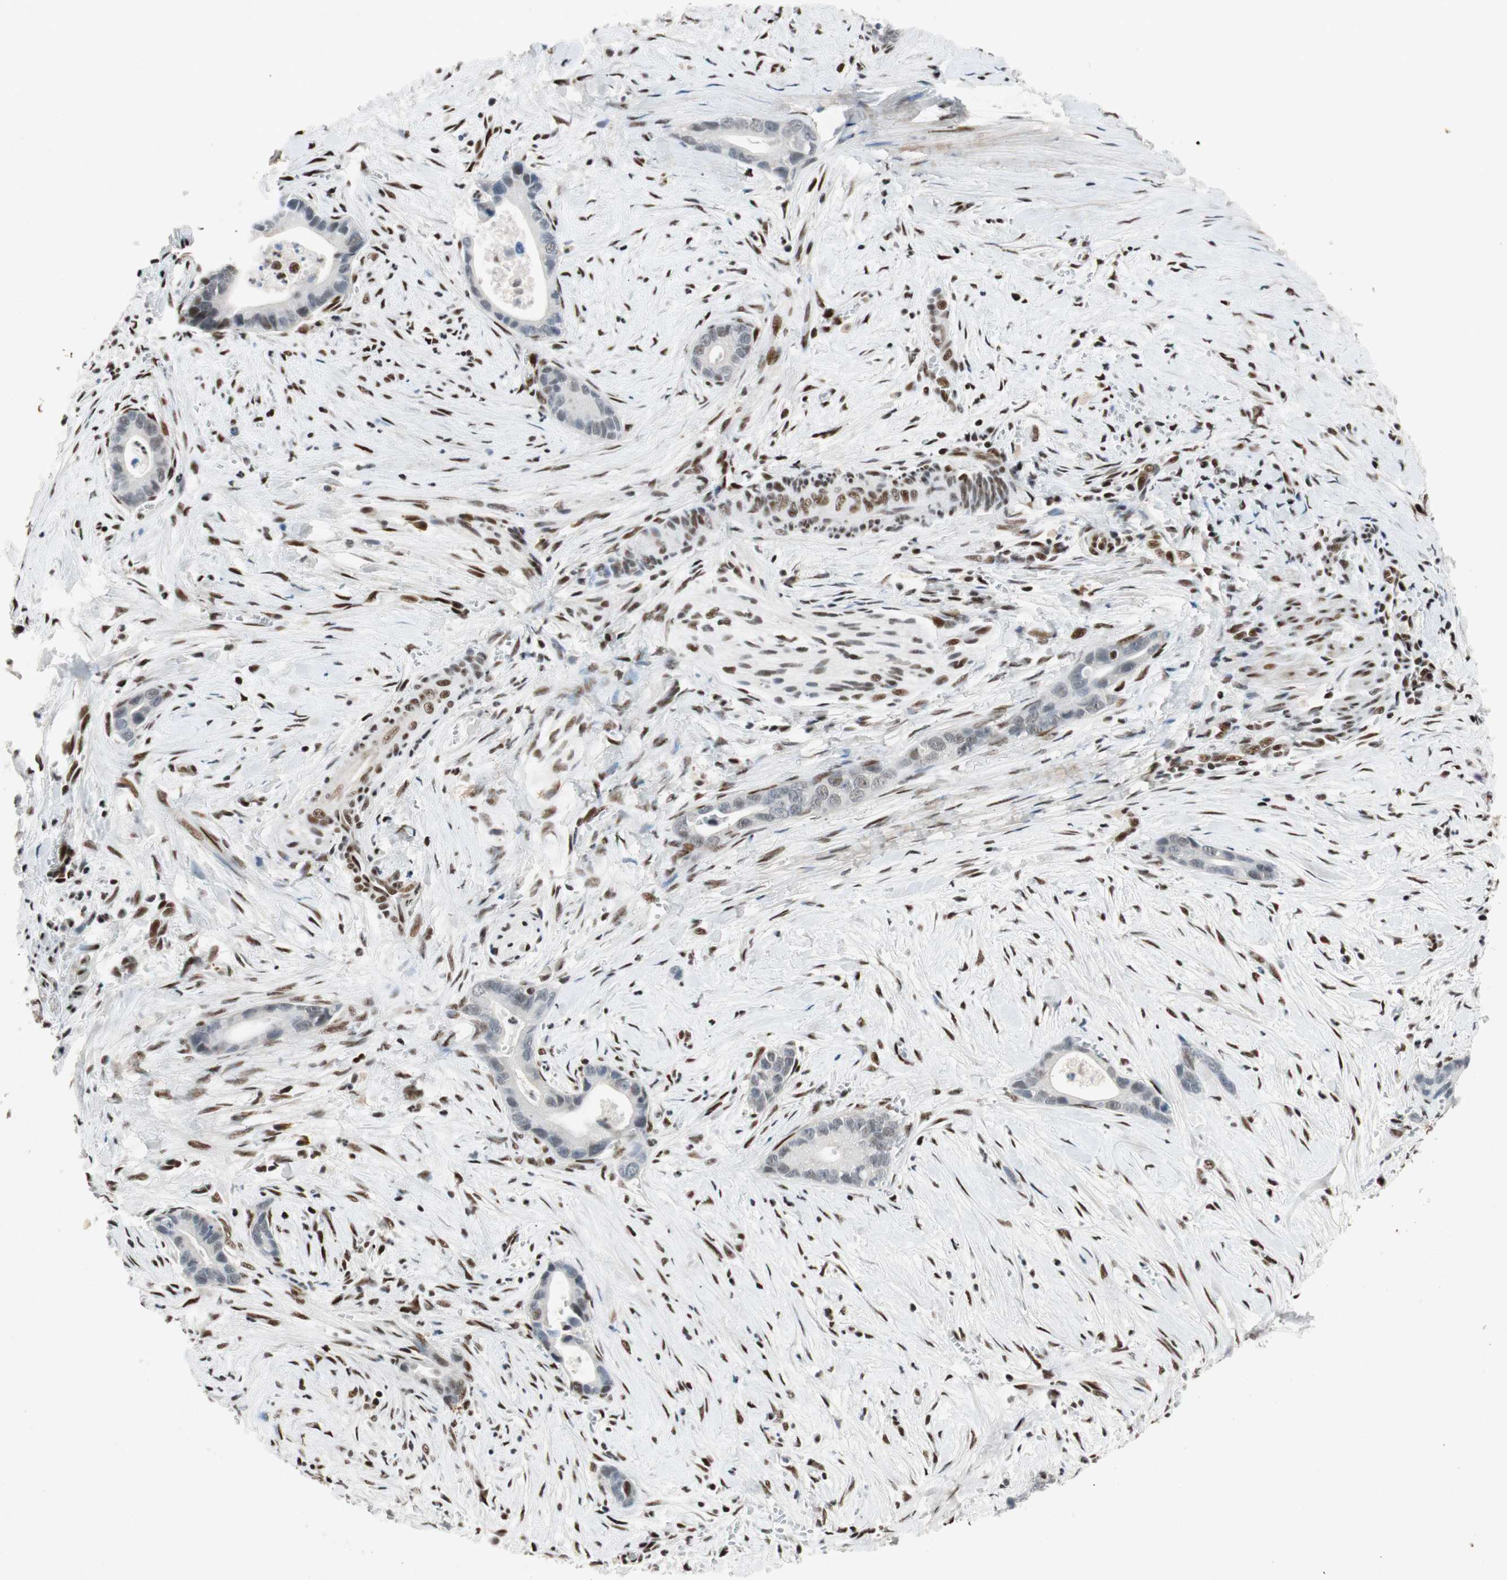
{"staining": {"intensity": "weak", "quantity": "<25%", "location": "nuclear"}, "tissue": "liver cancer", "cell_type": "Tumor cells", "image_type": "cancer", "snomed": [{"axis": "morphology", "description": "Cholangiocarcinoma"}, {"axis": "topography", "description": "Liver"}], "caption": "There is no significant positivity in tumor cells of liver cholangiocarcinoma.", "gene": "NCBP3", "patient": {"sex": "female", "age": 55}}